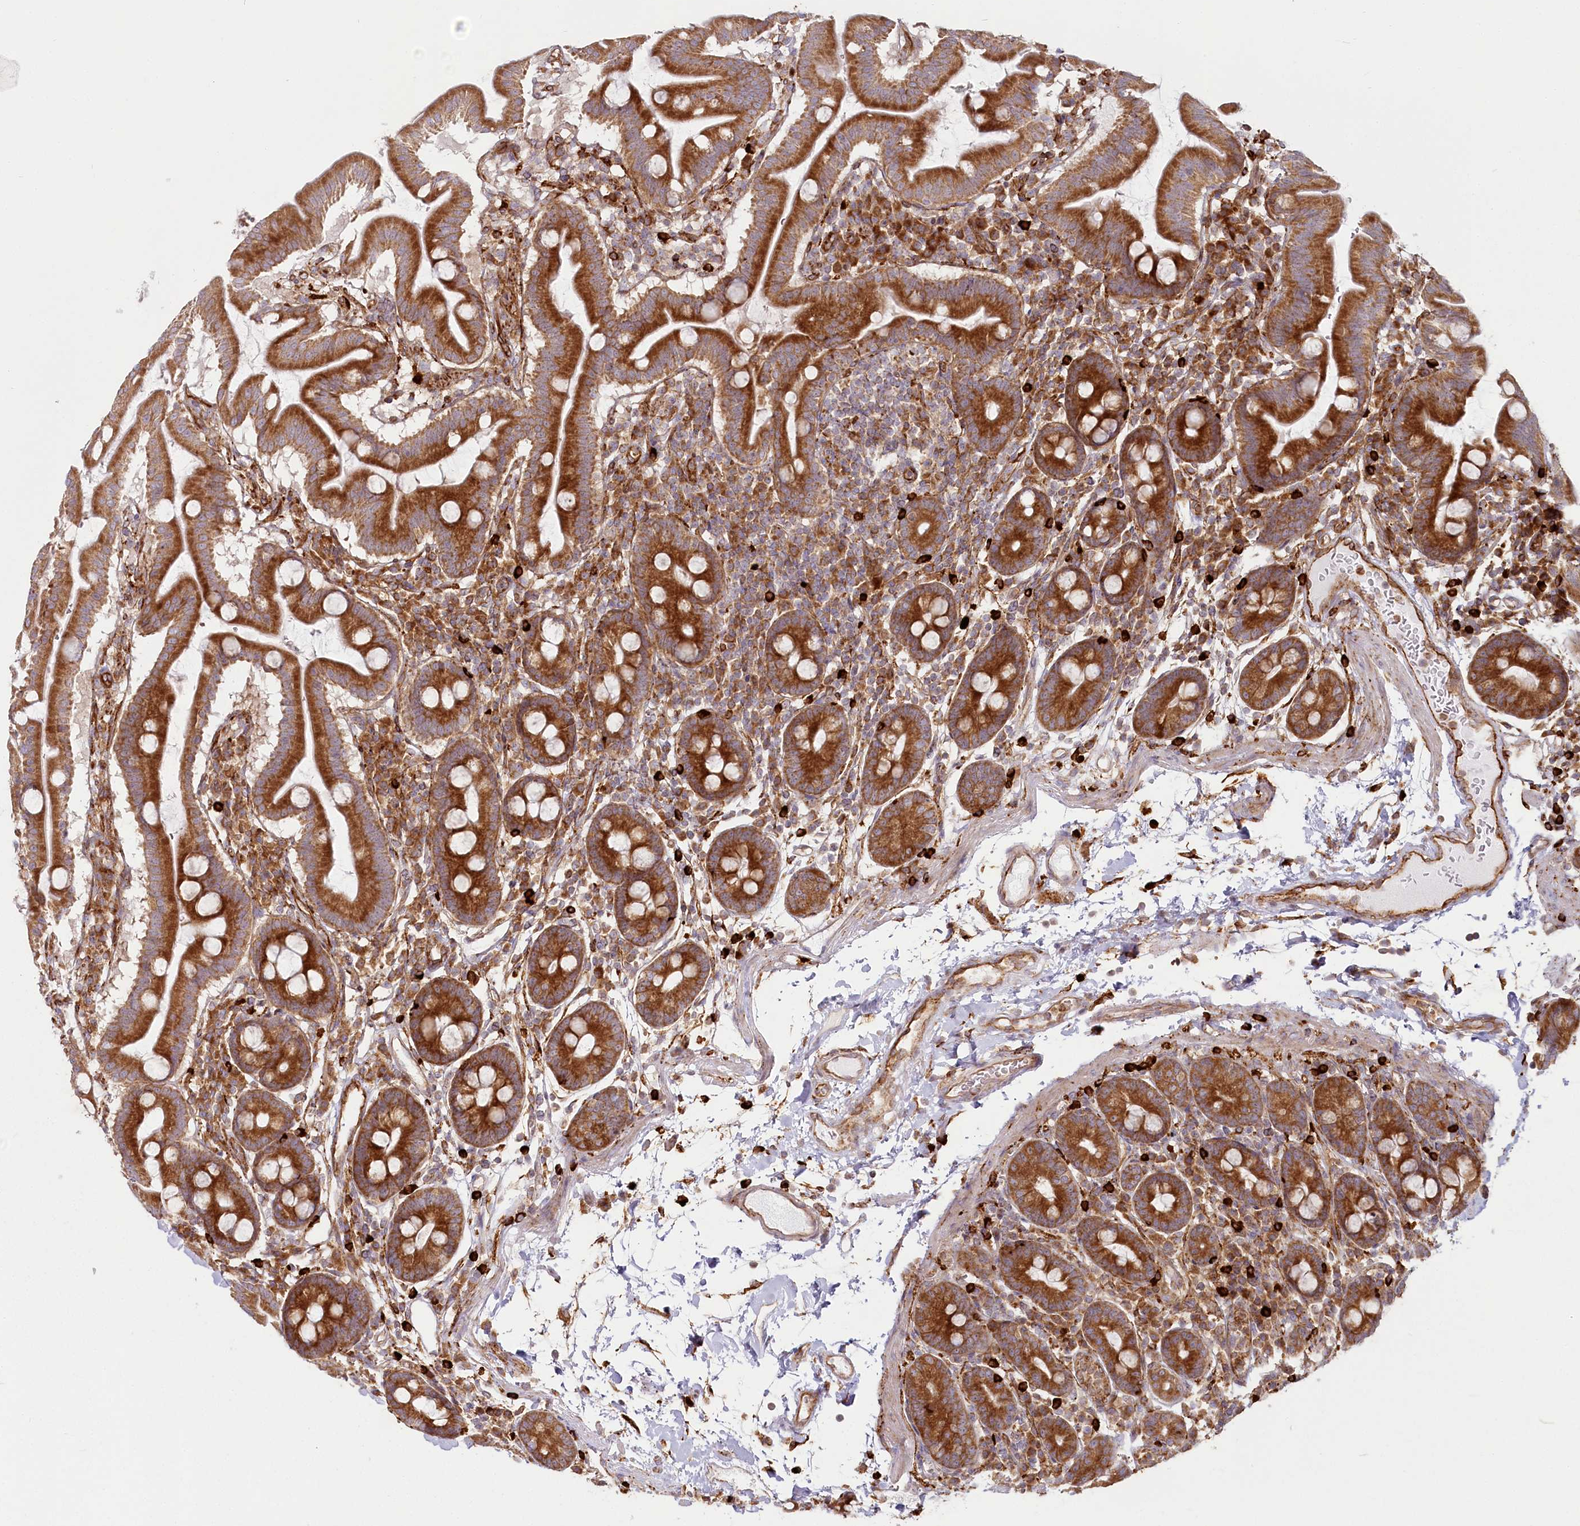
{"staining": {"intensity": "strong", "quantity": ">75%", "location": "cytoplasmic/membranous"}, "tissue": "duodenum", "cell_type": "Glandular cells", "image_type": "normal", "snomed": [{"axis": "morphology", "description": "Normal tissue, NOS"}, {"axis": "morphology", "description": "Adenocarcinoma, NOS"}, {"axis": "topography", "description": "Pancreas"}, {"axis": "topography", "description": "Duodenum"}], "caption": "The photomicrograph exhibits staining of normal duodenum, revealing strong cytoplasmic/membranous protein expression (brown color) within glandular cells.", "gene": "HARS2", "patient": {"sex": "male", "age": 50}}